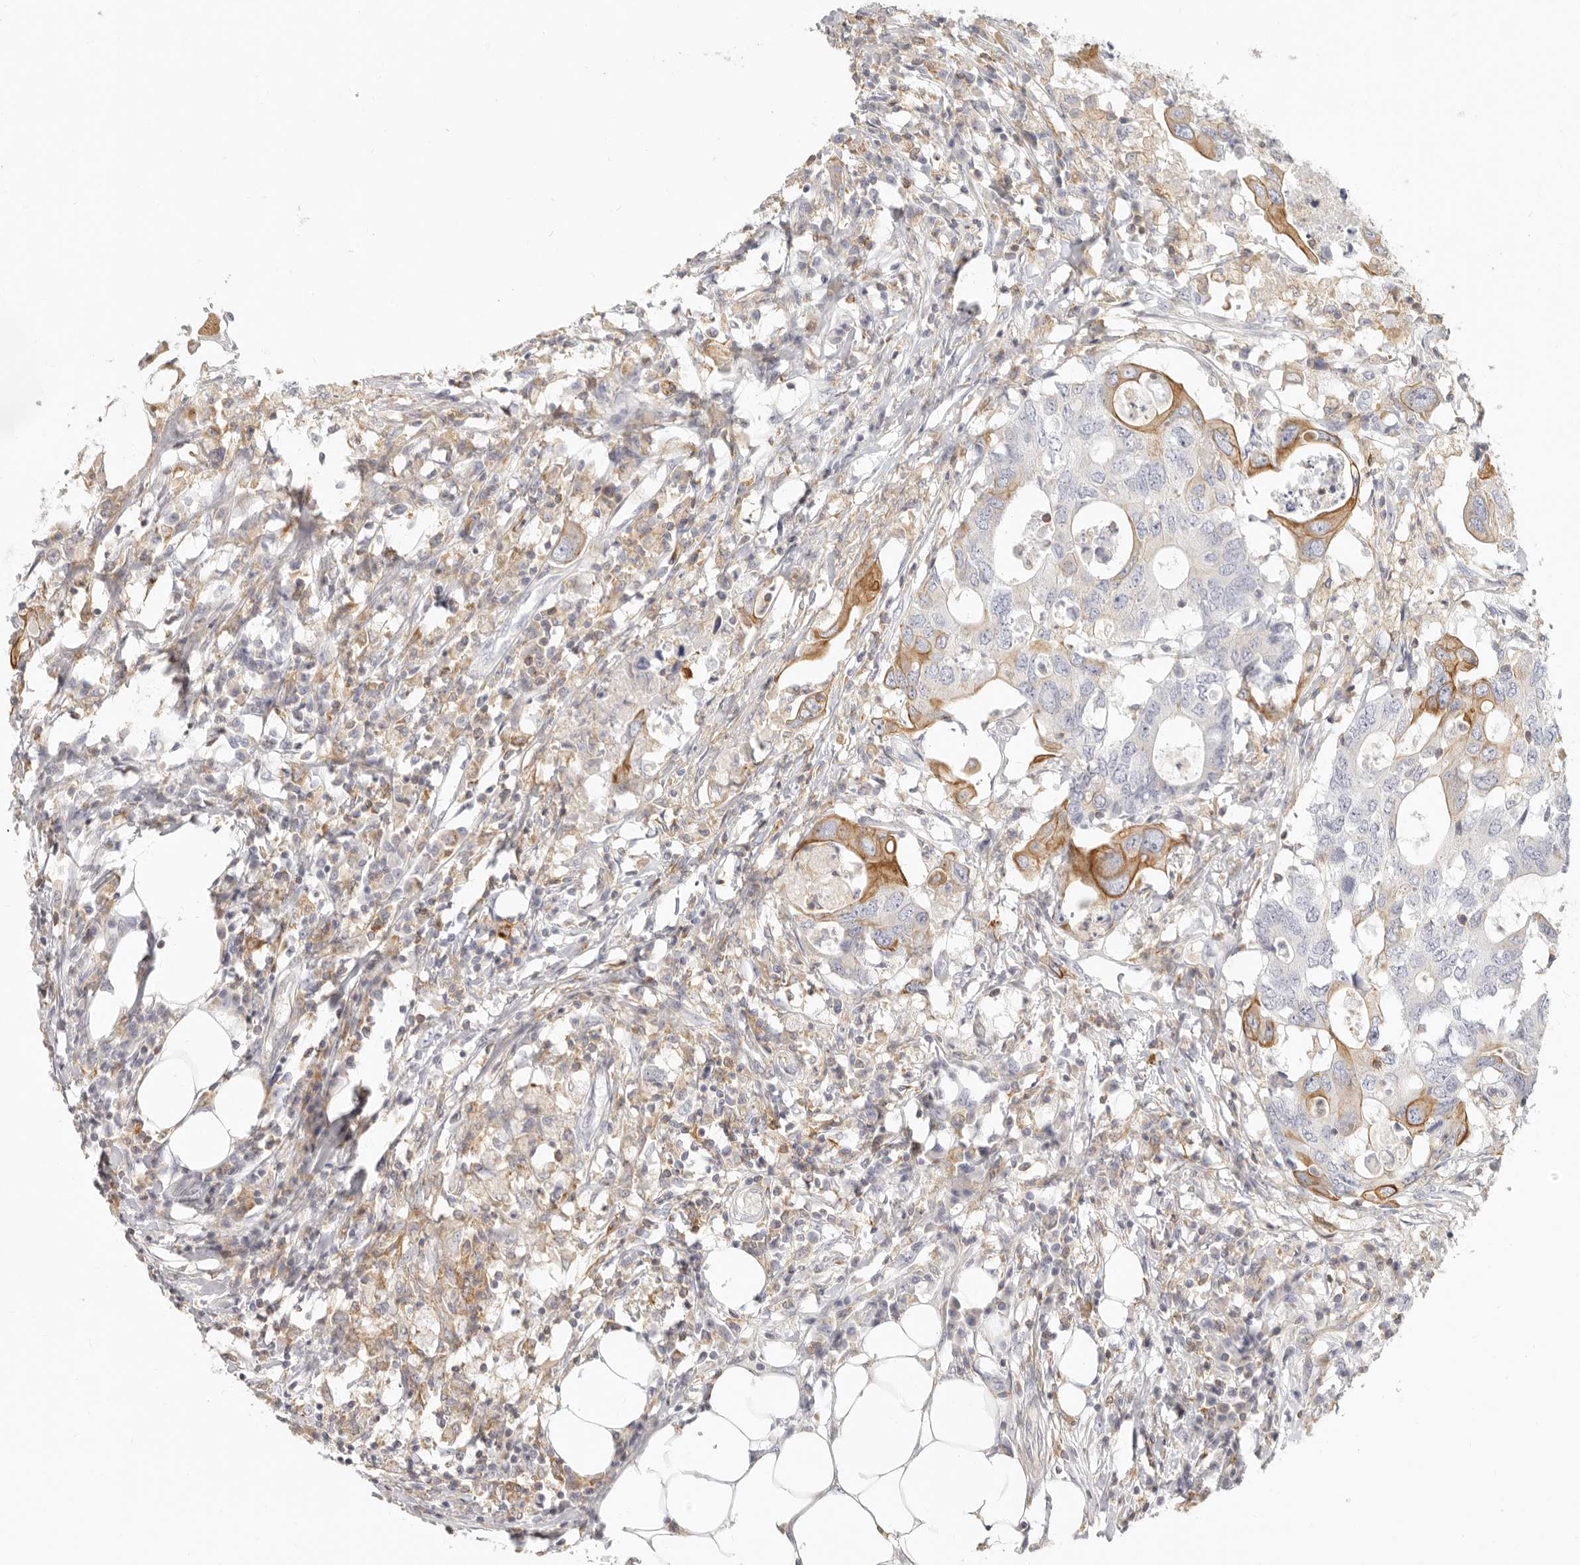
{"staining": {"intensity": "moderate", "quantity": "<25%", "location": "cytoplasmic/membranous"}, "tissue": "colorectal cancer", "cell_type": "Tumor cells", "image_type": "cancer", "snomed": [{"axis": "morphology", "description": "Adenocarcinoma, NOS"}, {"axis": "topography", "description": "Colon"}], "caption": "A brown stain highlights moderate cytoplasmic/membranous positivity of a protein in colorectal adenocarcinoma tumor cells.", "gene": "NIBAN1", "patient": {"sex": "male", "age": 71}}